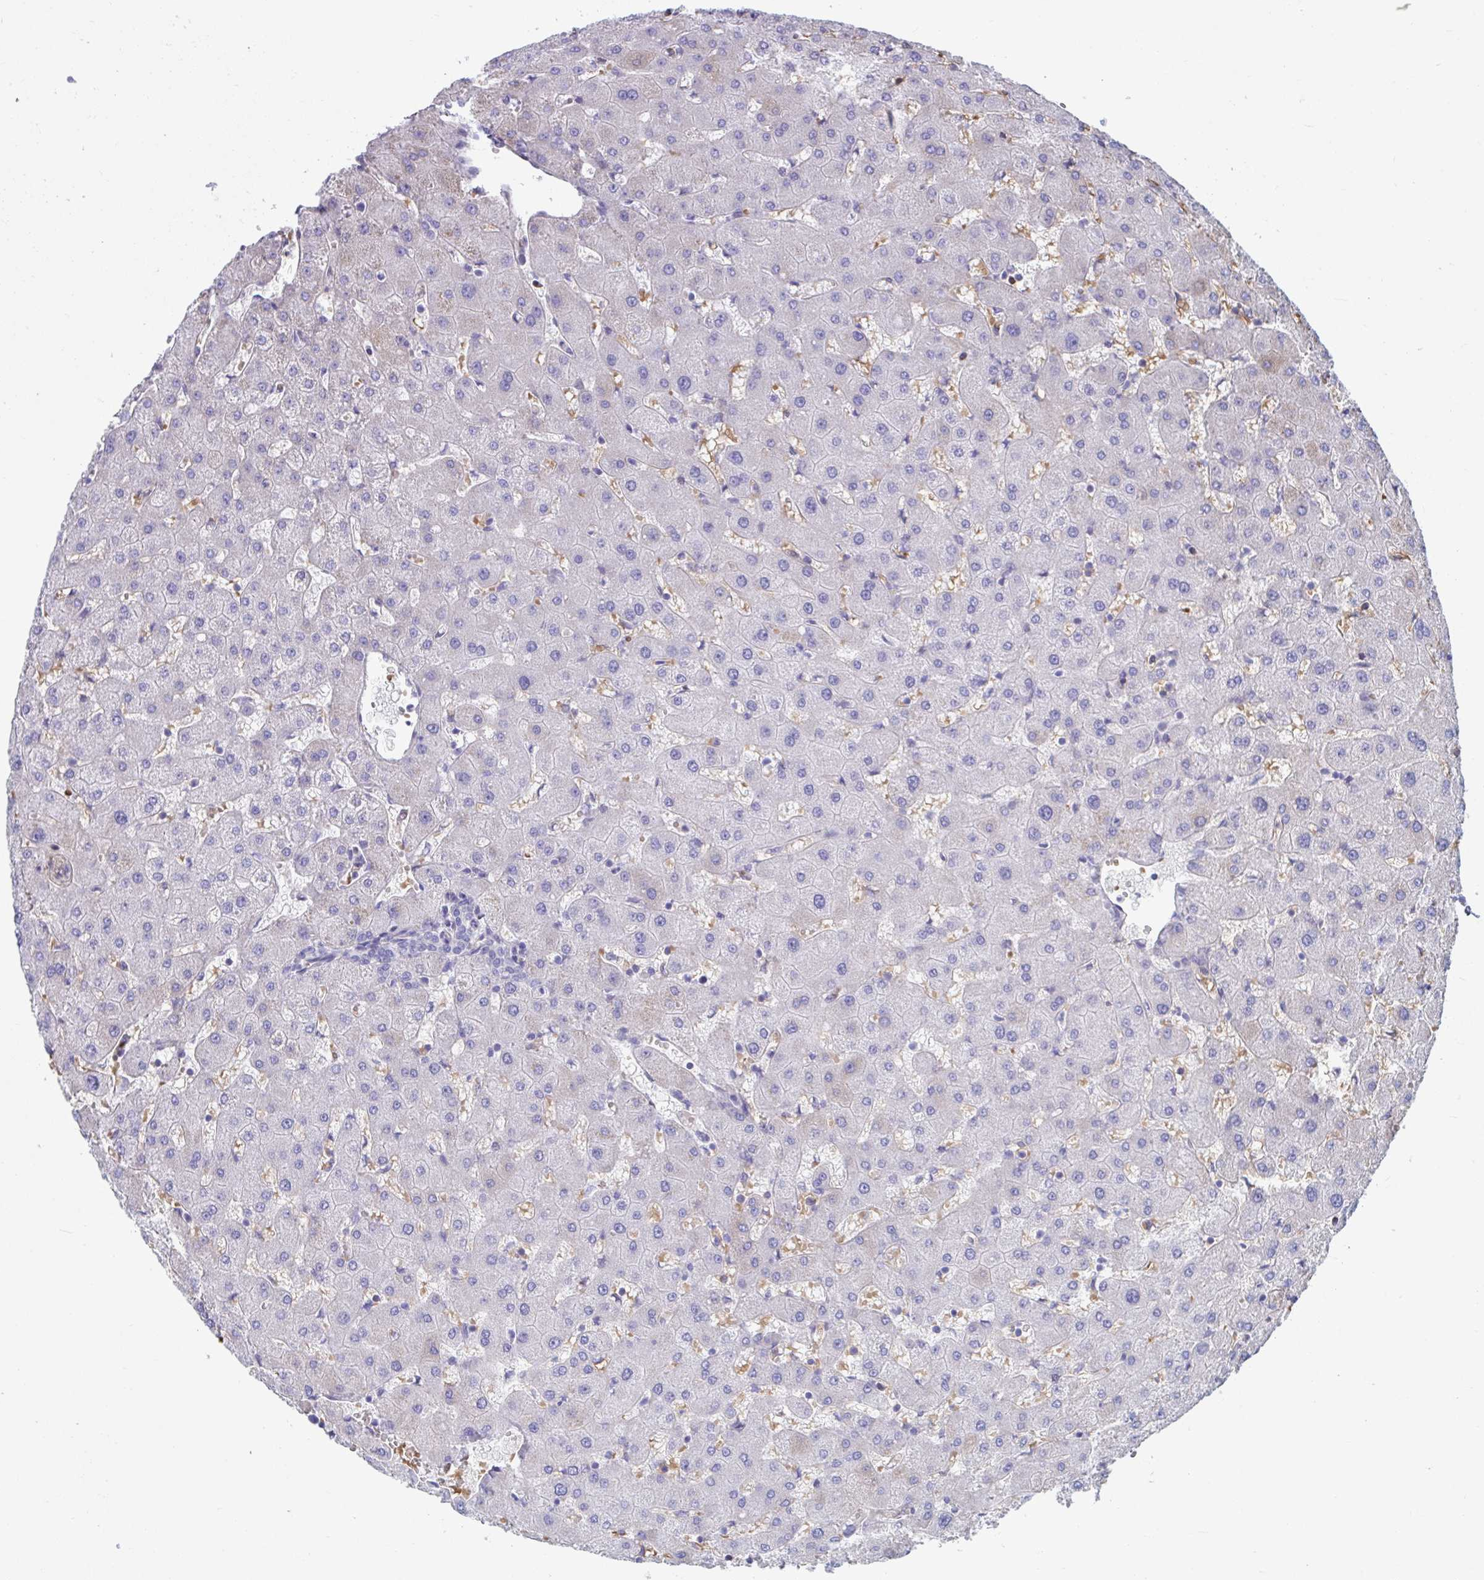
{"staining": {"intensity": "negative", "quantity": "none", "location": "none"}, "tissue": "liver", "cell_type": "Cholangiocytes", "image_type": "normal", "snomed": [{"axis": "morphology", "description": "Normal tissue, NOS"}, {"axis": "topography", "description": "Liver"}], "caption": "This is a image of IHC staining of benign liver, which shows no staining in cholangiocytes. The staining is performed using DAB (3,3'-diaminobenzidine) brown chromogen with nuclei counter-stained in using hematoxylin.", "gene": "TTC30A", "patient": {"sex": "female", "age": 63}}